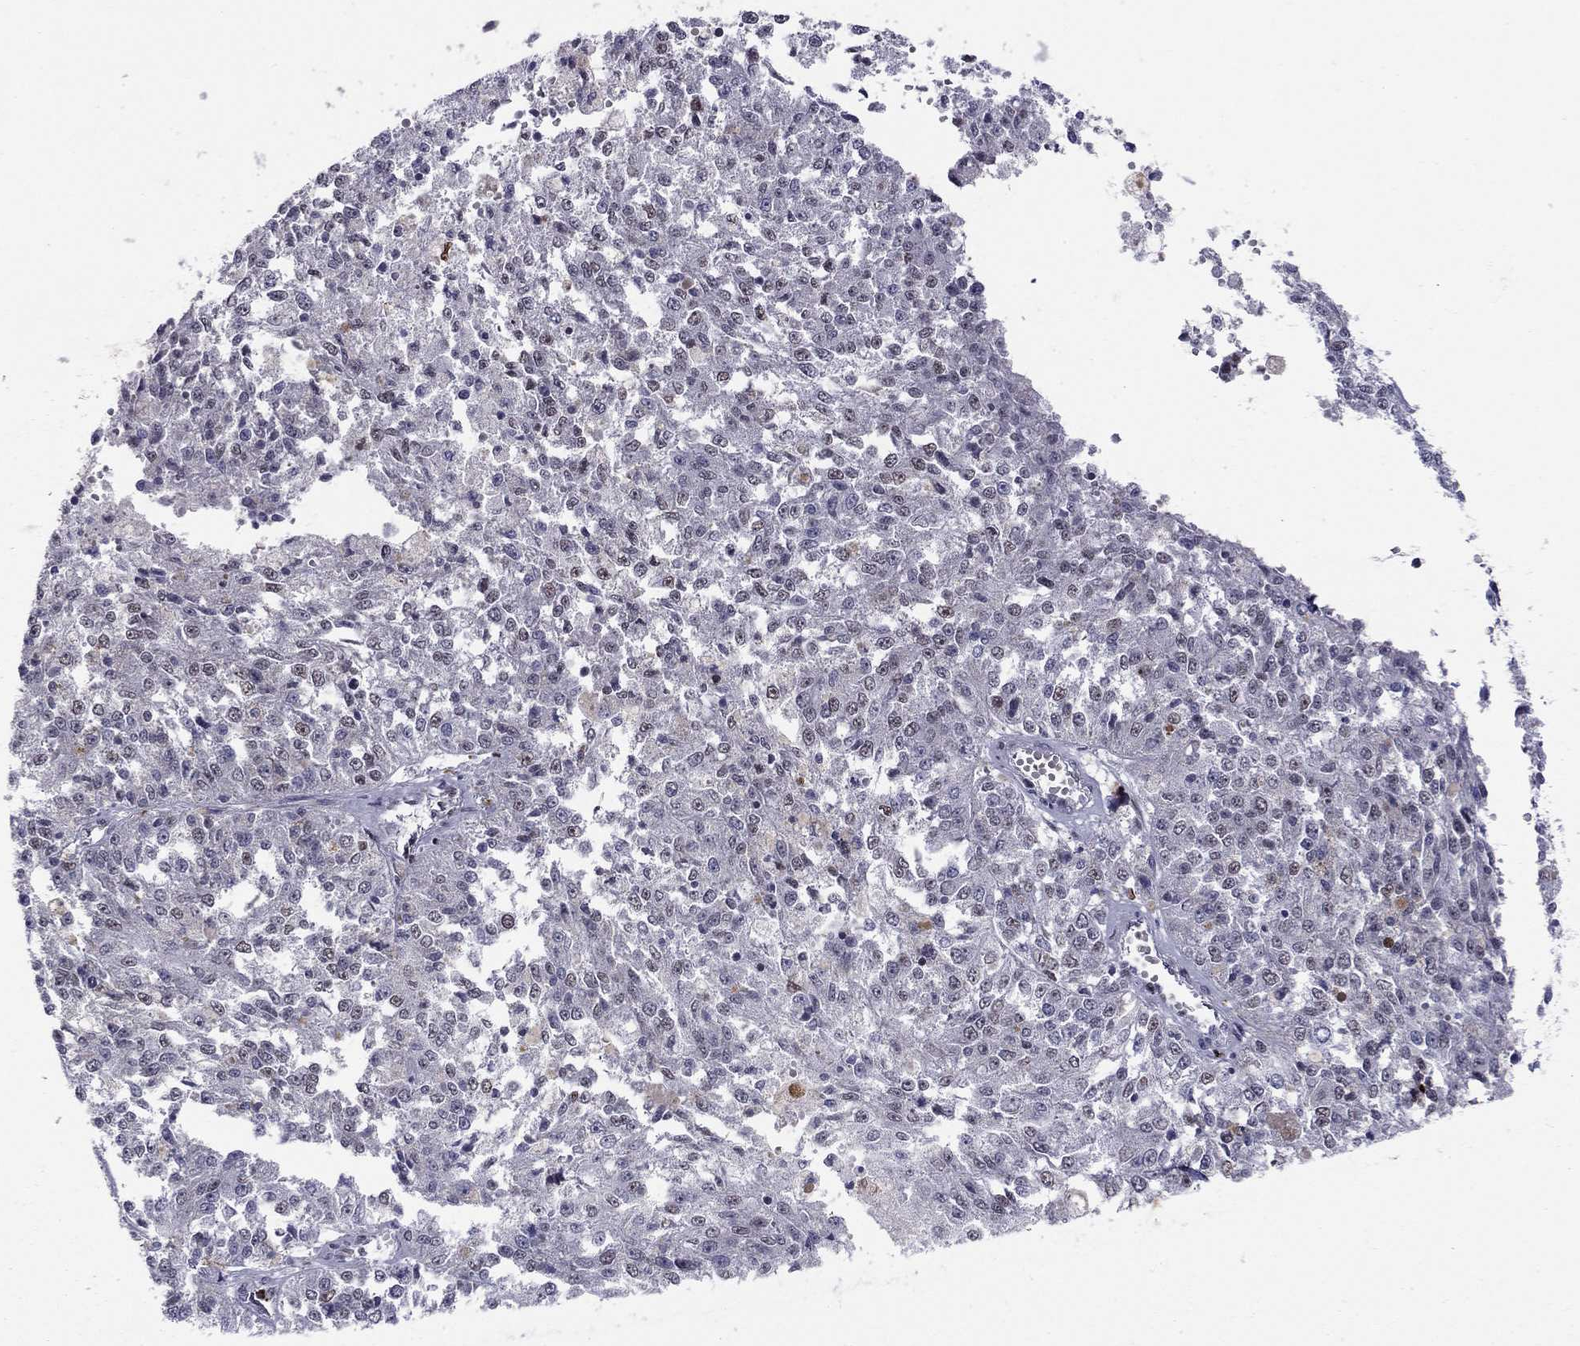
{"staining": {"intensity": "moderate", "quantity": "<25%", "location": "nuclear"}, "tissue": "melanoma", "cell_type": "Tumor cells", "image_type": "cancer", "snomed": [{"axis": "morphology", "description": "Malignant melanoma, Metastatic site"}, {"axis": "topography", "description": "Lymph node"}], "caption": "A high-resolution micrograph shows immunohistochemistry staining of malignant melanoma (metastatic site), which reveals moderate nuclear staining in approximately <25% of tumor cells.", "gene": "PCGF3", "patient": {"sex": "female", "age": 64}}